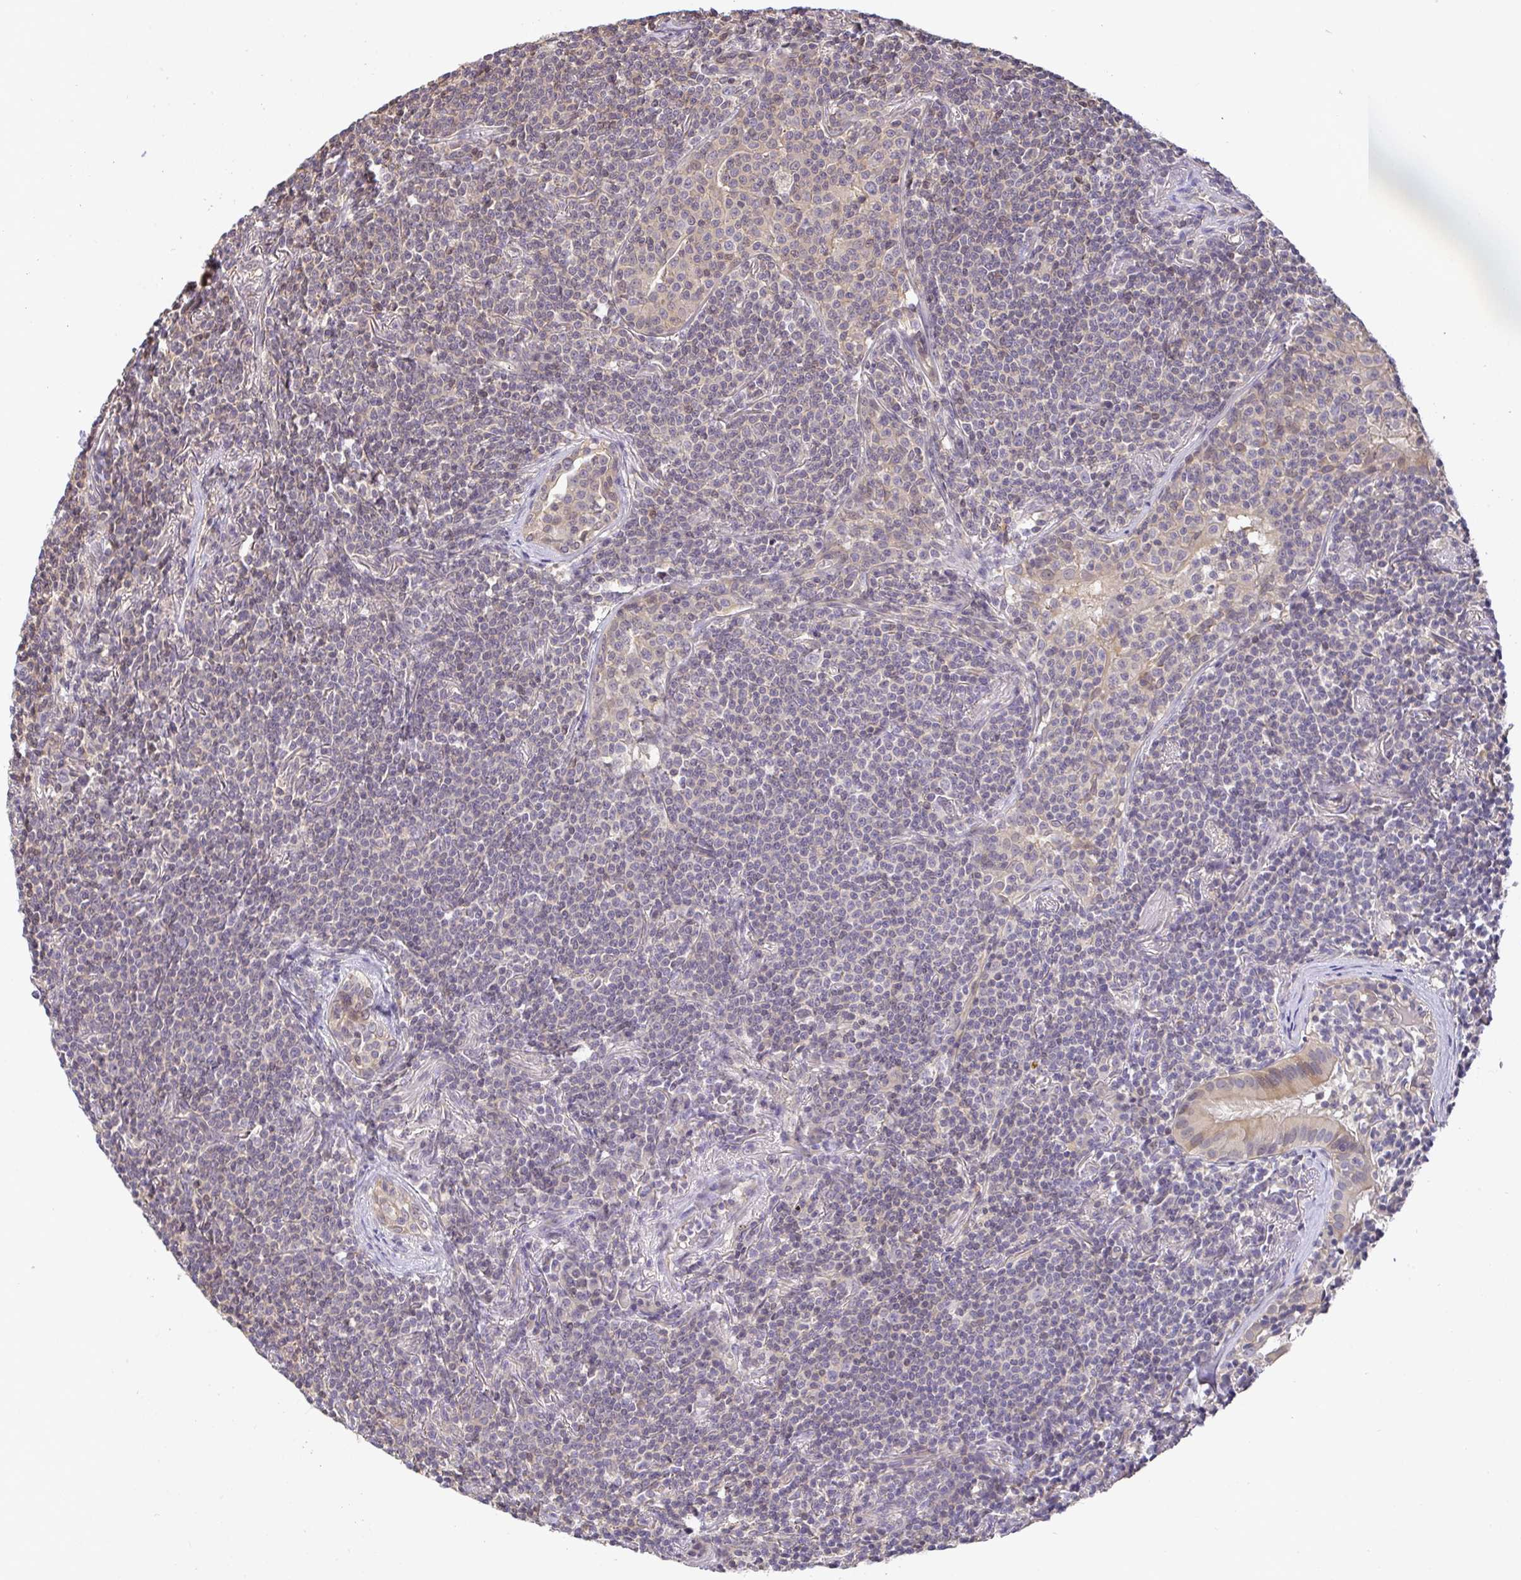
{"staining": {"intensity": "negative", "quantity": "none", "location": "none"}, "tissue": "lymphoma", "cell_type": "Tumor cells", "image_type": "cancer", "snomed": [{"axis": "morphology", "description": "Malignant lymphoma, non-Hodgkin's type, Low grade"}, {"axis": "topography", "description": "Lung"}], "caption": "Immunohistochemistry of low-grade malignant lymphoma, non-Hodgkin's type exhibits no staining in tumor cells.", "gene": "GSDMB", "patient": {"sex": "female", "age": 71}}